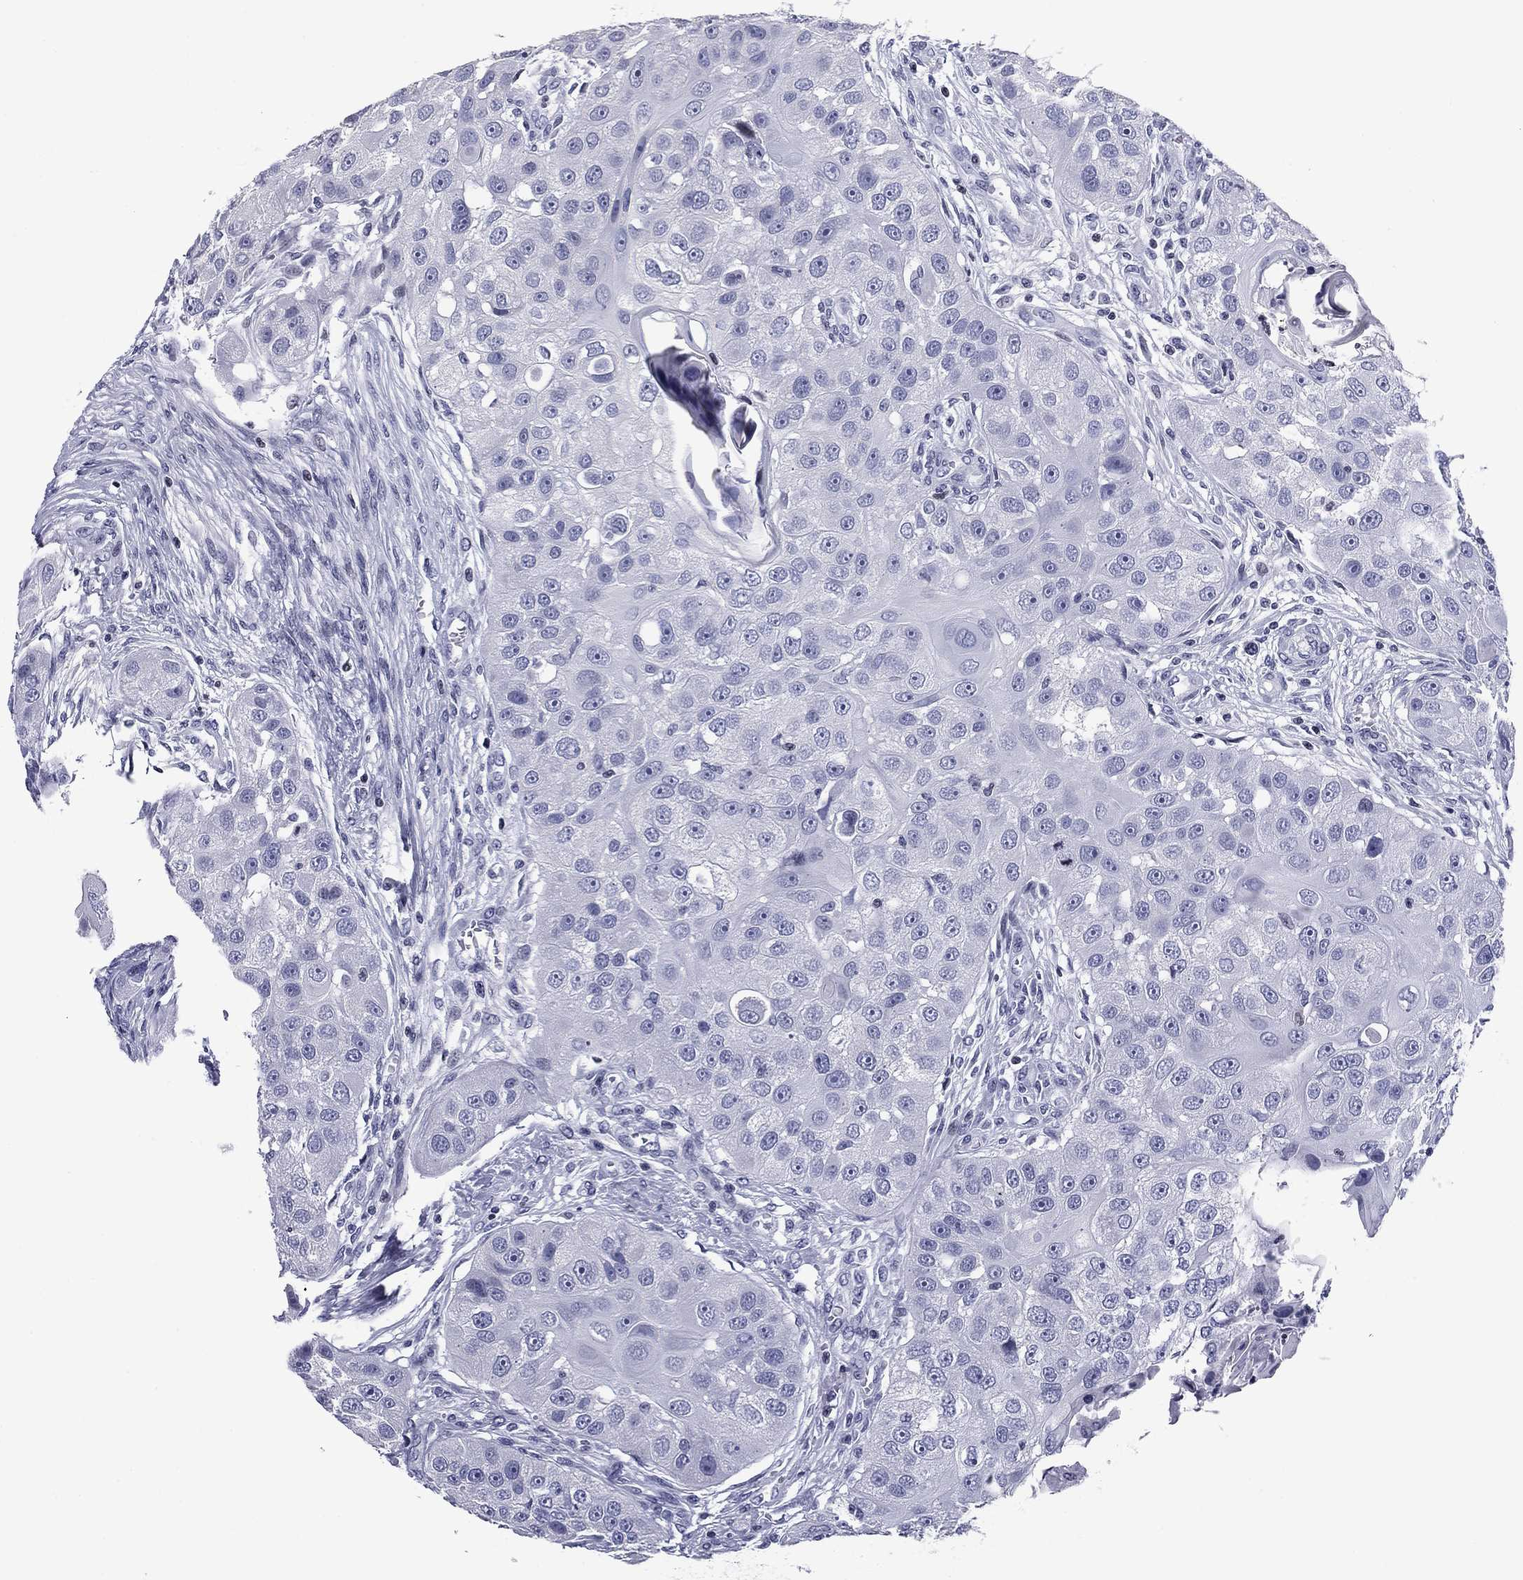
{"staining": {"intensity": "negative", "quantity": "none", "location": "none"}, "tissue": "head and neck cancer", "cell_type": "Tumor cells", "image_type": "cancer", "snomed": [{"axis": "morphology", "description": "Normal tissue, NOS"}, {"axis": "morphology", "description": "Squamous cell carcinoma, NOS"}, {"axis": "topography", "description": "Skeletal muscle"}, {"axis": "topography", "description": "Head-Neck"}], "caption": "Tumor cells show no significant staining in head and neck squamous cell carcinoma.", "gene": "CCDC144A", "patient": {"sex": "male", "age": 51}}